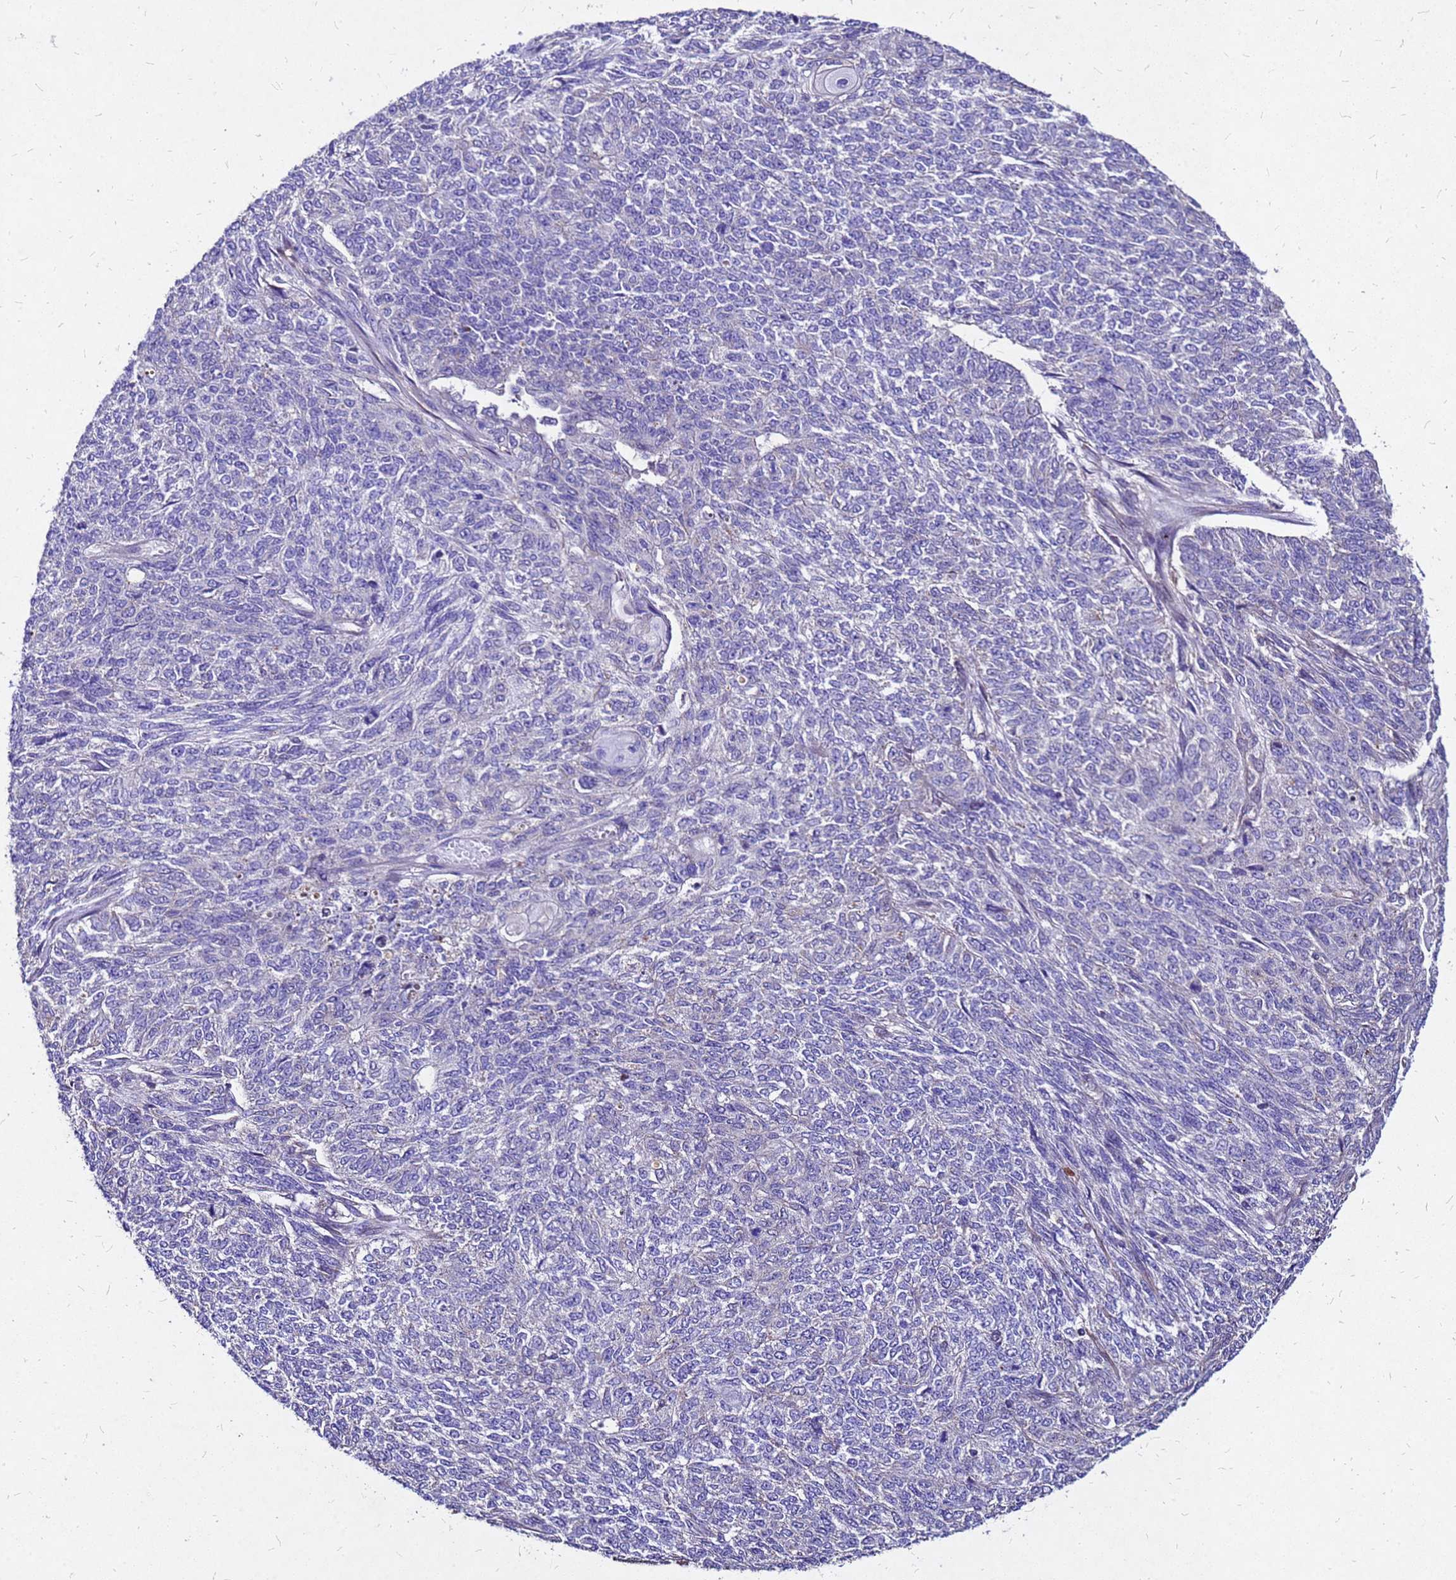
{"staining": {"intensity": "negative", "quantity": "none", "location": "none"}, "tissue": "endometrial cancer", "cell_type": "Tumor cells", "image_type": "cancer", "snomed": [{"axis": "morphology", "description": "Adenocarcinoma, NOS"}, {"axis": "topography", "description": "Endometrium"}], "caption": "Adenocarcinoma (endometrial) was stained to show a protein in brown. There is no significant expression in tumor cells. (Brightfield microscopy of DAB (3,3'-diaminobenzidine) IHC at high magnification).", "gene": "DUSP23", "patient": {"sex": "female", "age": 32}}